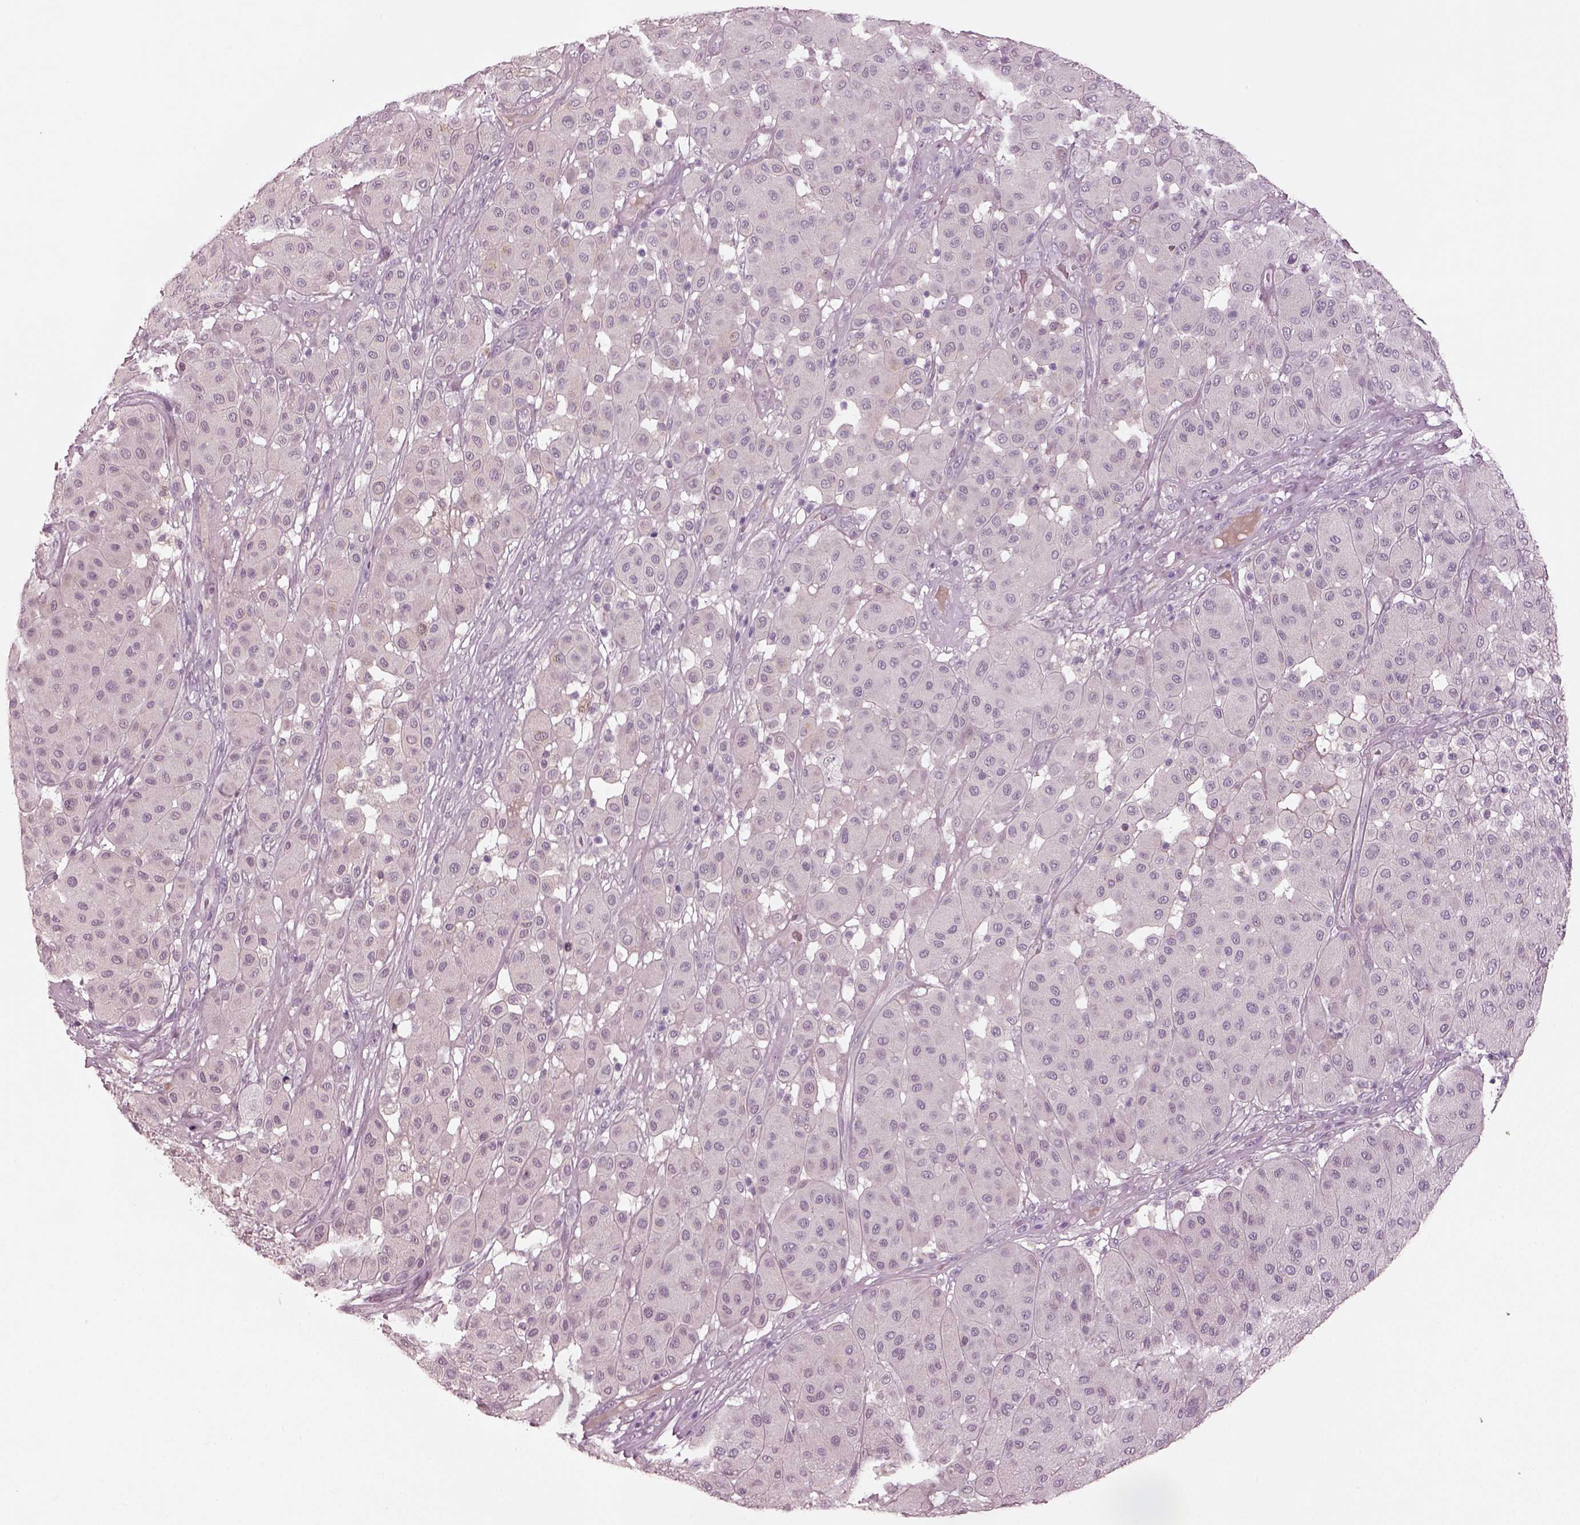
{"staining": {"intensity": "negative", "quantity": "none", "location": "none"}, "tissue": "melanoma", "cell_type": "Tumor cells", "image_type": "cancer", "snomed": [{"axis": "morphology", "description": "Malignant melanoma, Metastatic site"}, {"axis": "topography", "description": "Smooth muscle"}], "caption": "This is a micrograph of immunohistochemistry staining of melanoma, which shows no staining in tumor cells.", "gene": "SPATA6L", "patient": {"sex": "male", "age": 41}}